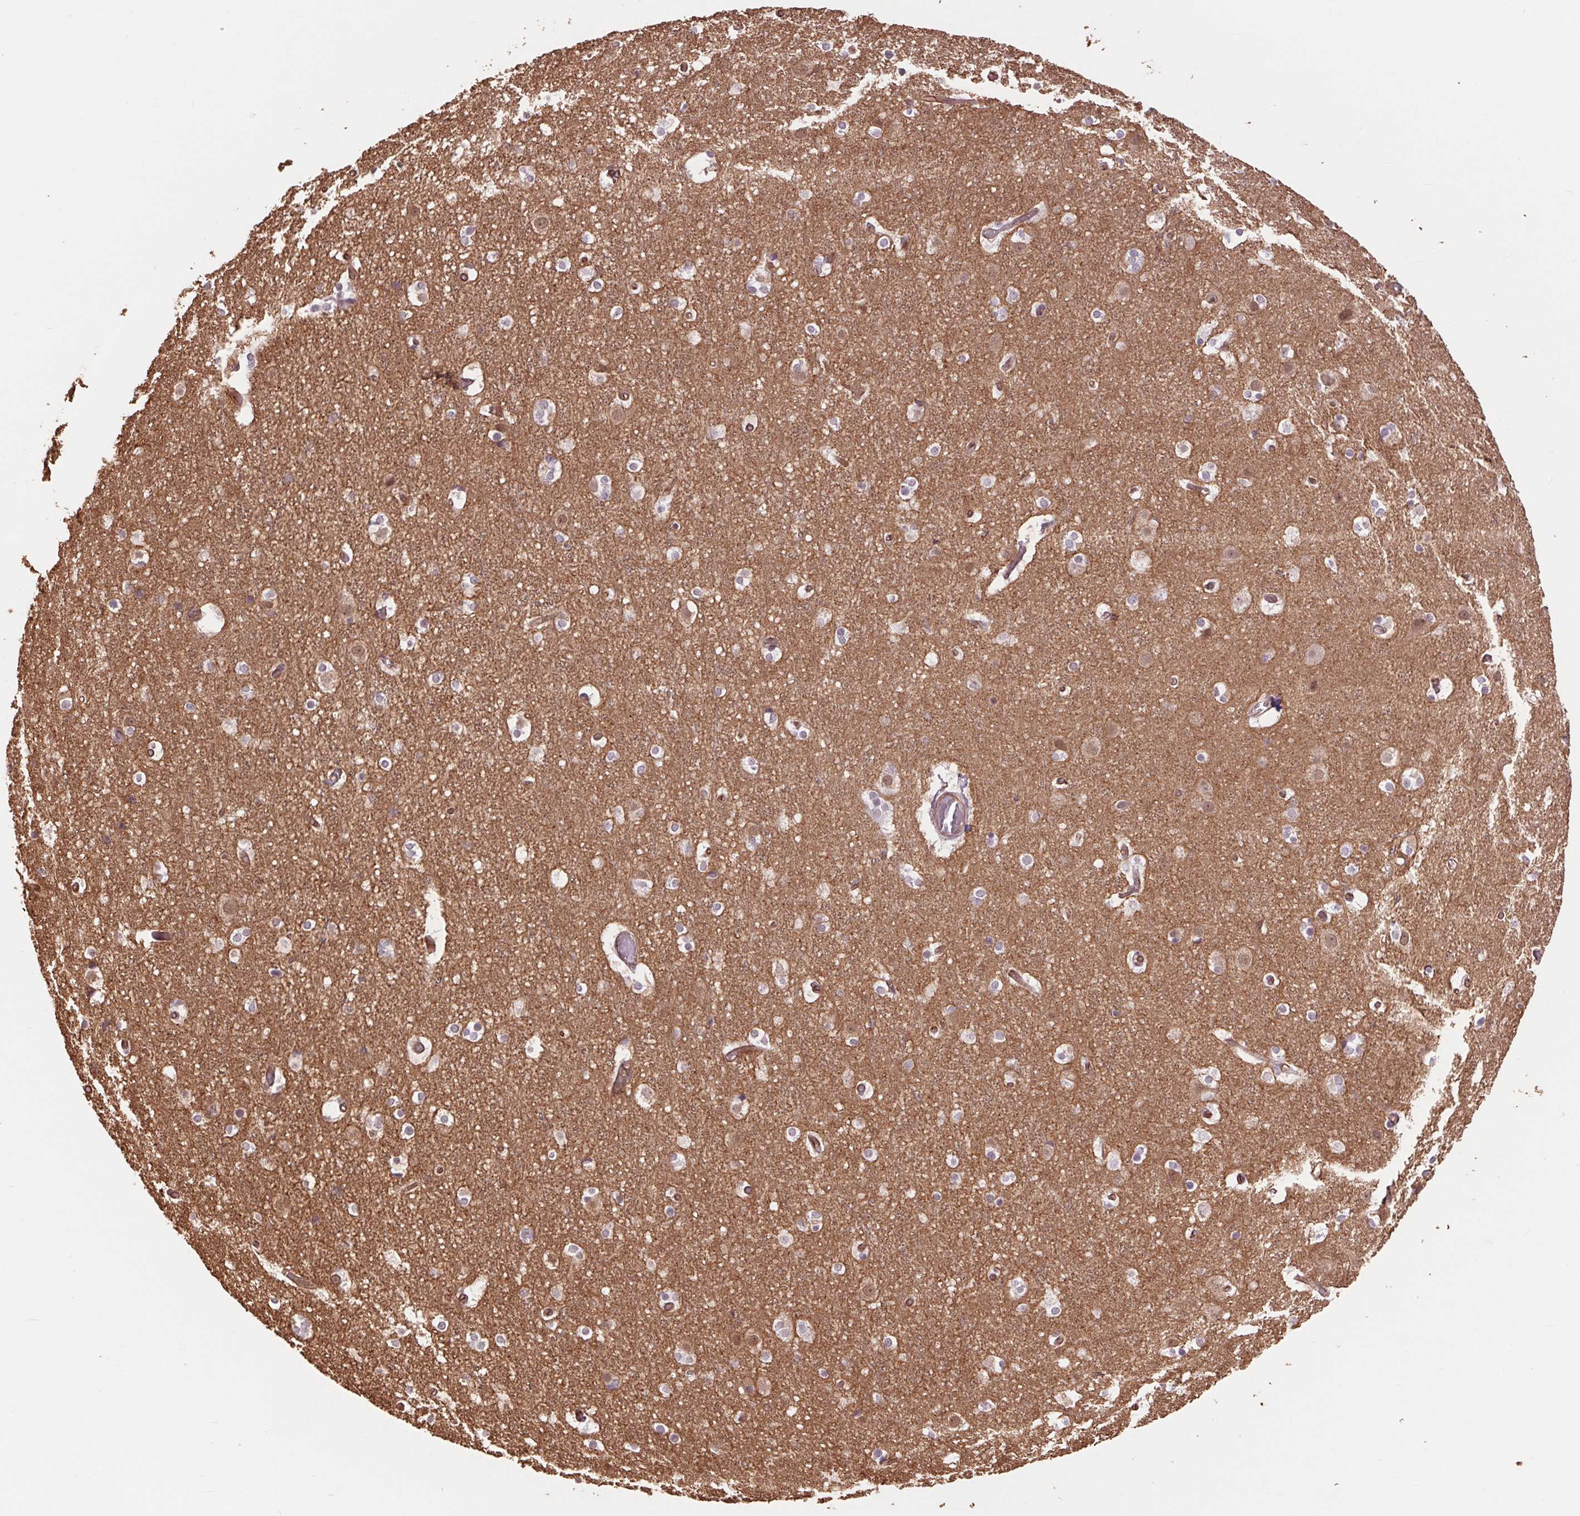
{"staining": {"intensity": "weak", "quantity": "25%-75%", "location": "cytoplasmic/membranous"}, "tissue": "cerebral cortex", "cell_type": "Endothelial cells", "image_type": "normal", "snomed": [{"axis": "morphology", "description": "Normal tissue, NOS"}, {"axis": "topography", "description": "Cerebral cortex"}], "caption": "Immunohistochemistry (DAB (3,3'-diaminobenzidine)) staining of benign human cerebral cortex exhibits weak cytoplasmic/membranous protein expression in approximately 25%-75% of endothelial cells. (Brightfield microscopy of DAB IHC at high magnification).", "gene": "PALM", "patient": {"sex": "female", "age": 52}}